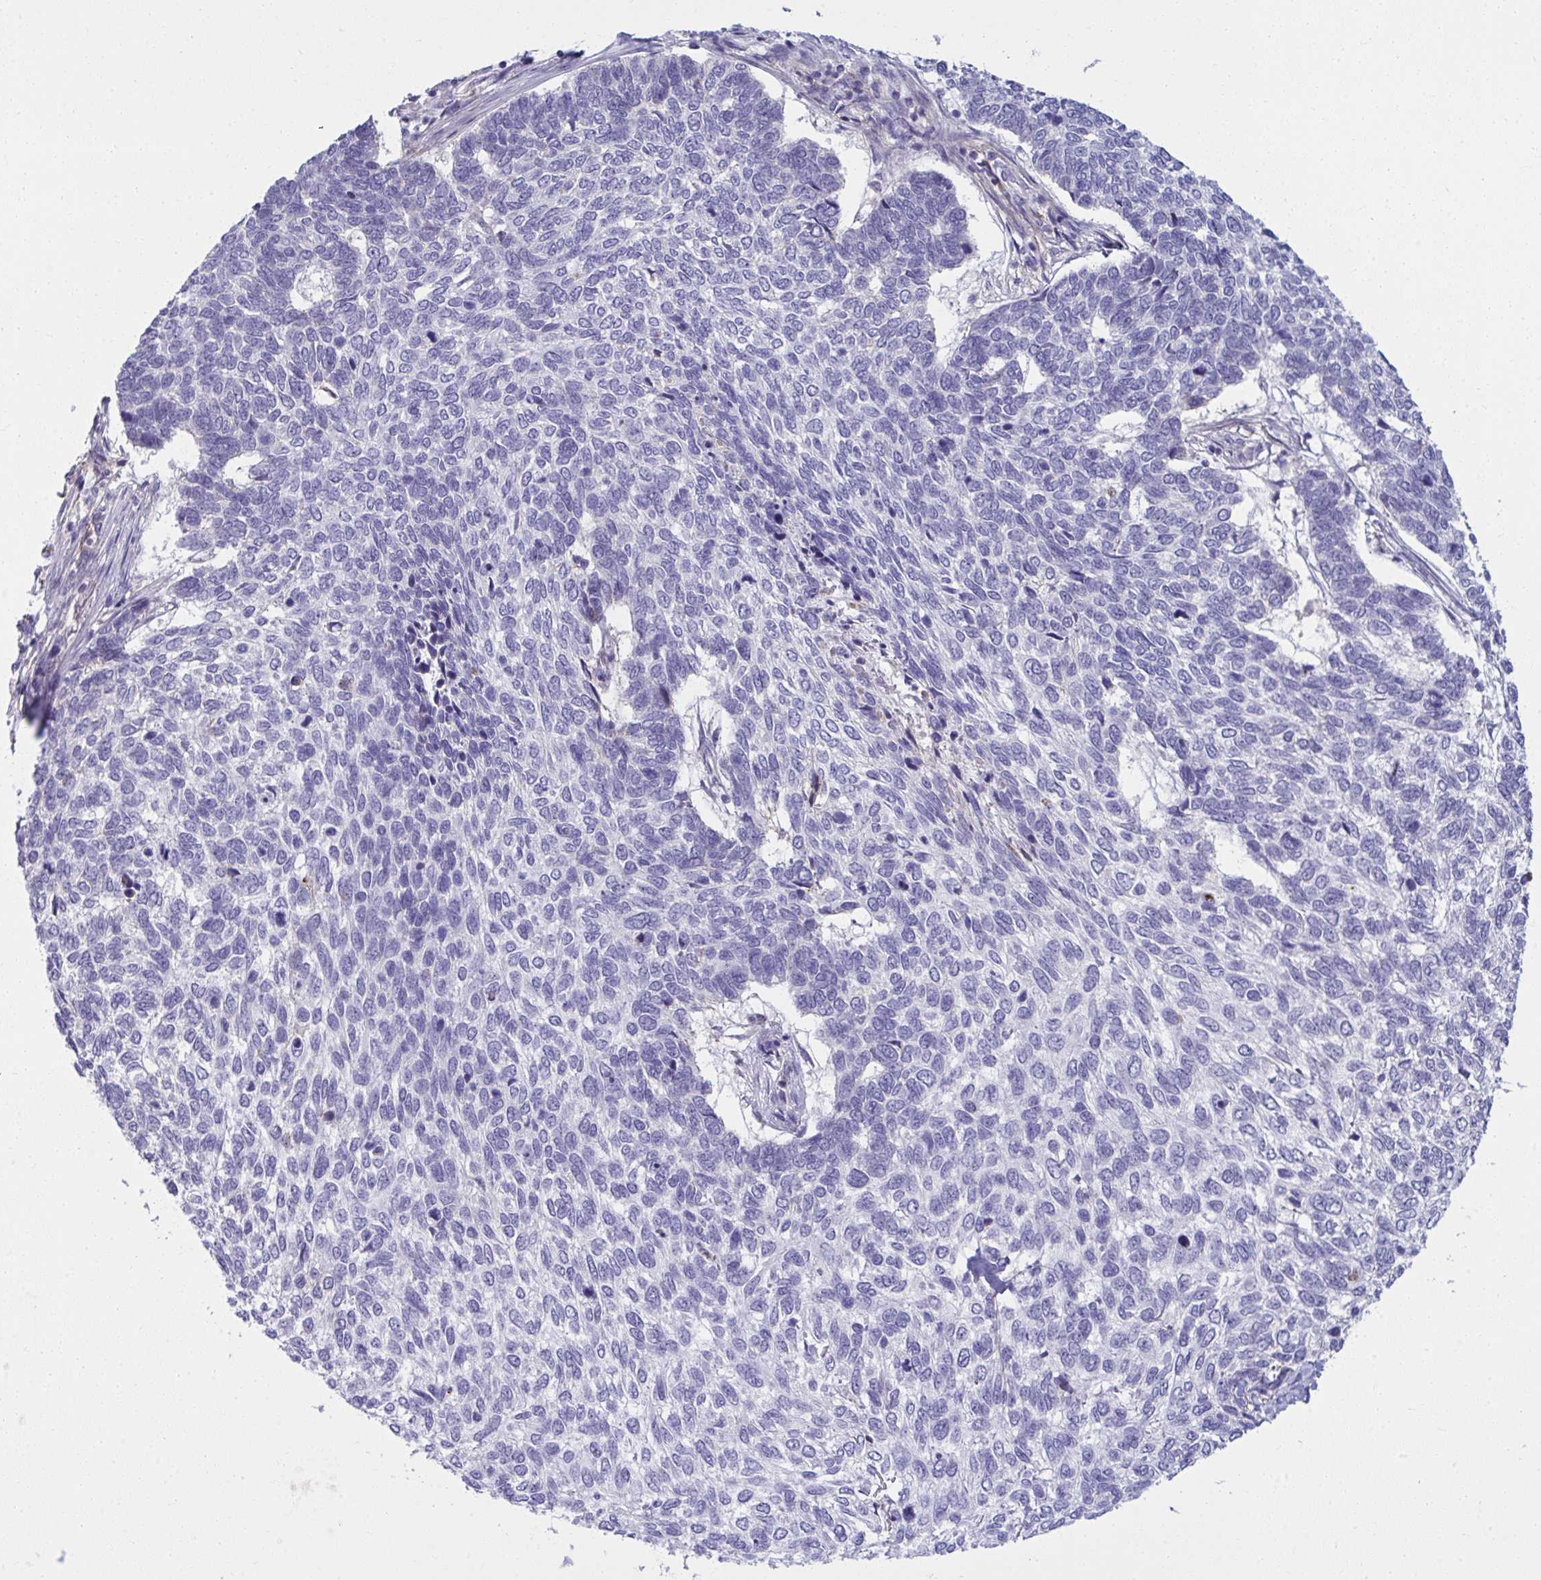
{"staining": {"intensity": "negative", "quantity": "none", "location": "none"}, "tissue": "skin cancer", "cell_type": "Tumor cells", "image_type": "cancer", "snomed": [{"axis": "morphology", "description": "Basal cell carcinoma"}, {"axis": "topography", "description": "Skin"}], "caption": "This is an IHC image of basal cell carcinoma (skin). There is no positivity in tumor cells.", "gene": "RGPD5", "patient": {"sex": "female", "age": 65}}